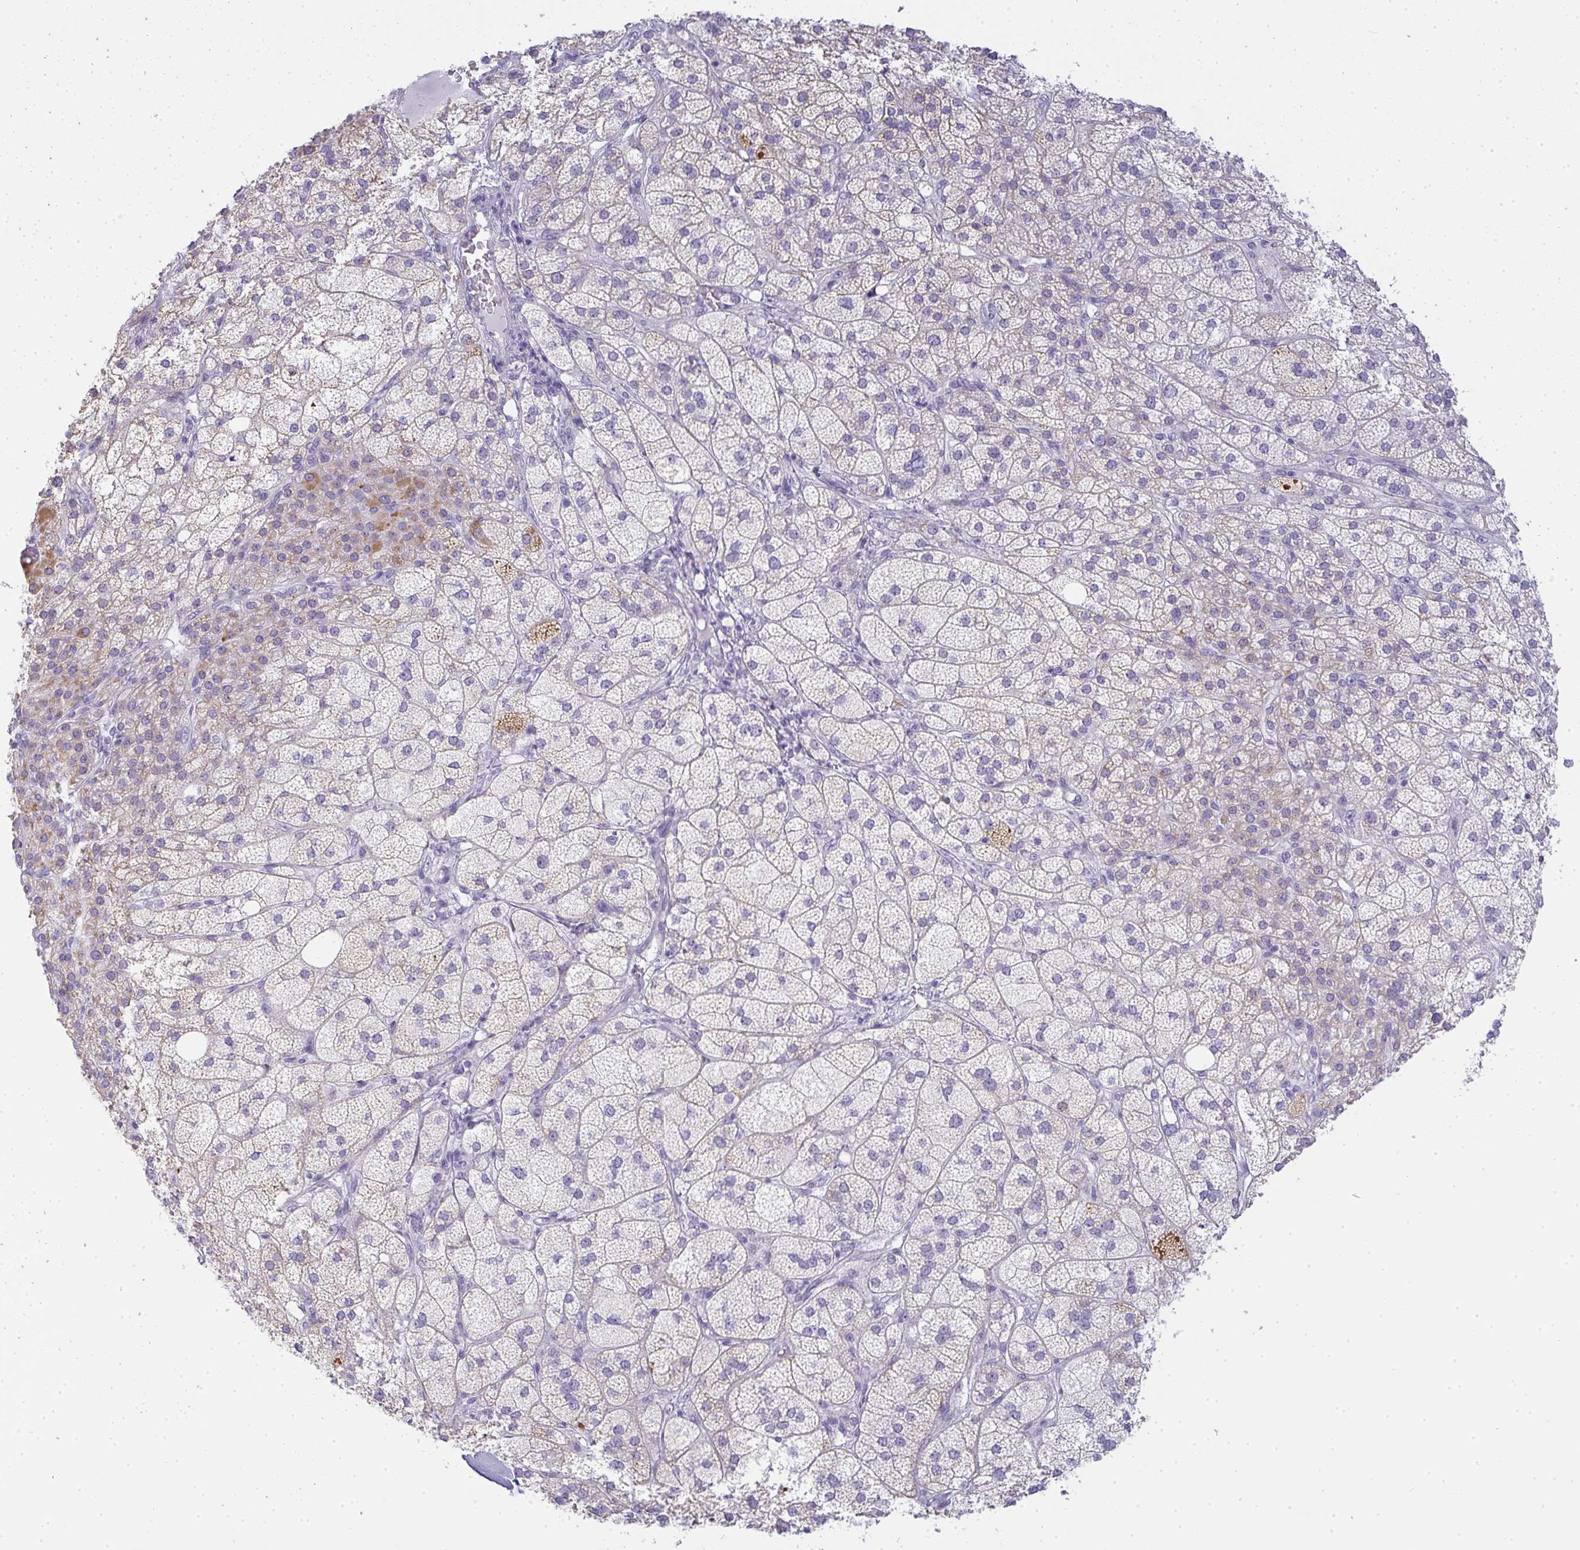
{"staining": {"intensity": "moderate", "quantity": "25%-75%", "location": "cytoplasmic/membranous"}, "tissue": "adrenal gland", "cell_type": "Glandular cells", "image_type": "normal", "snomed": [{"axis": "morphology", "description": "Normal tissue, NOS"}, {"axis": "topography", "description": "Adrenal gland"}], "caption": "Immunohistochemical staining of benign human adrenal gland reveals moderate cytoplasmic/membranous protein expression in about 25%-75% of glandular cells. (DAB (3,3'-diaminobenzidine) IHC, brown staining for protein, blue staining for nuclei).", "gene": "GSDMB", "patient": {"sex": "female", "age": 60}}